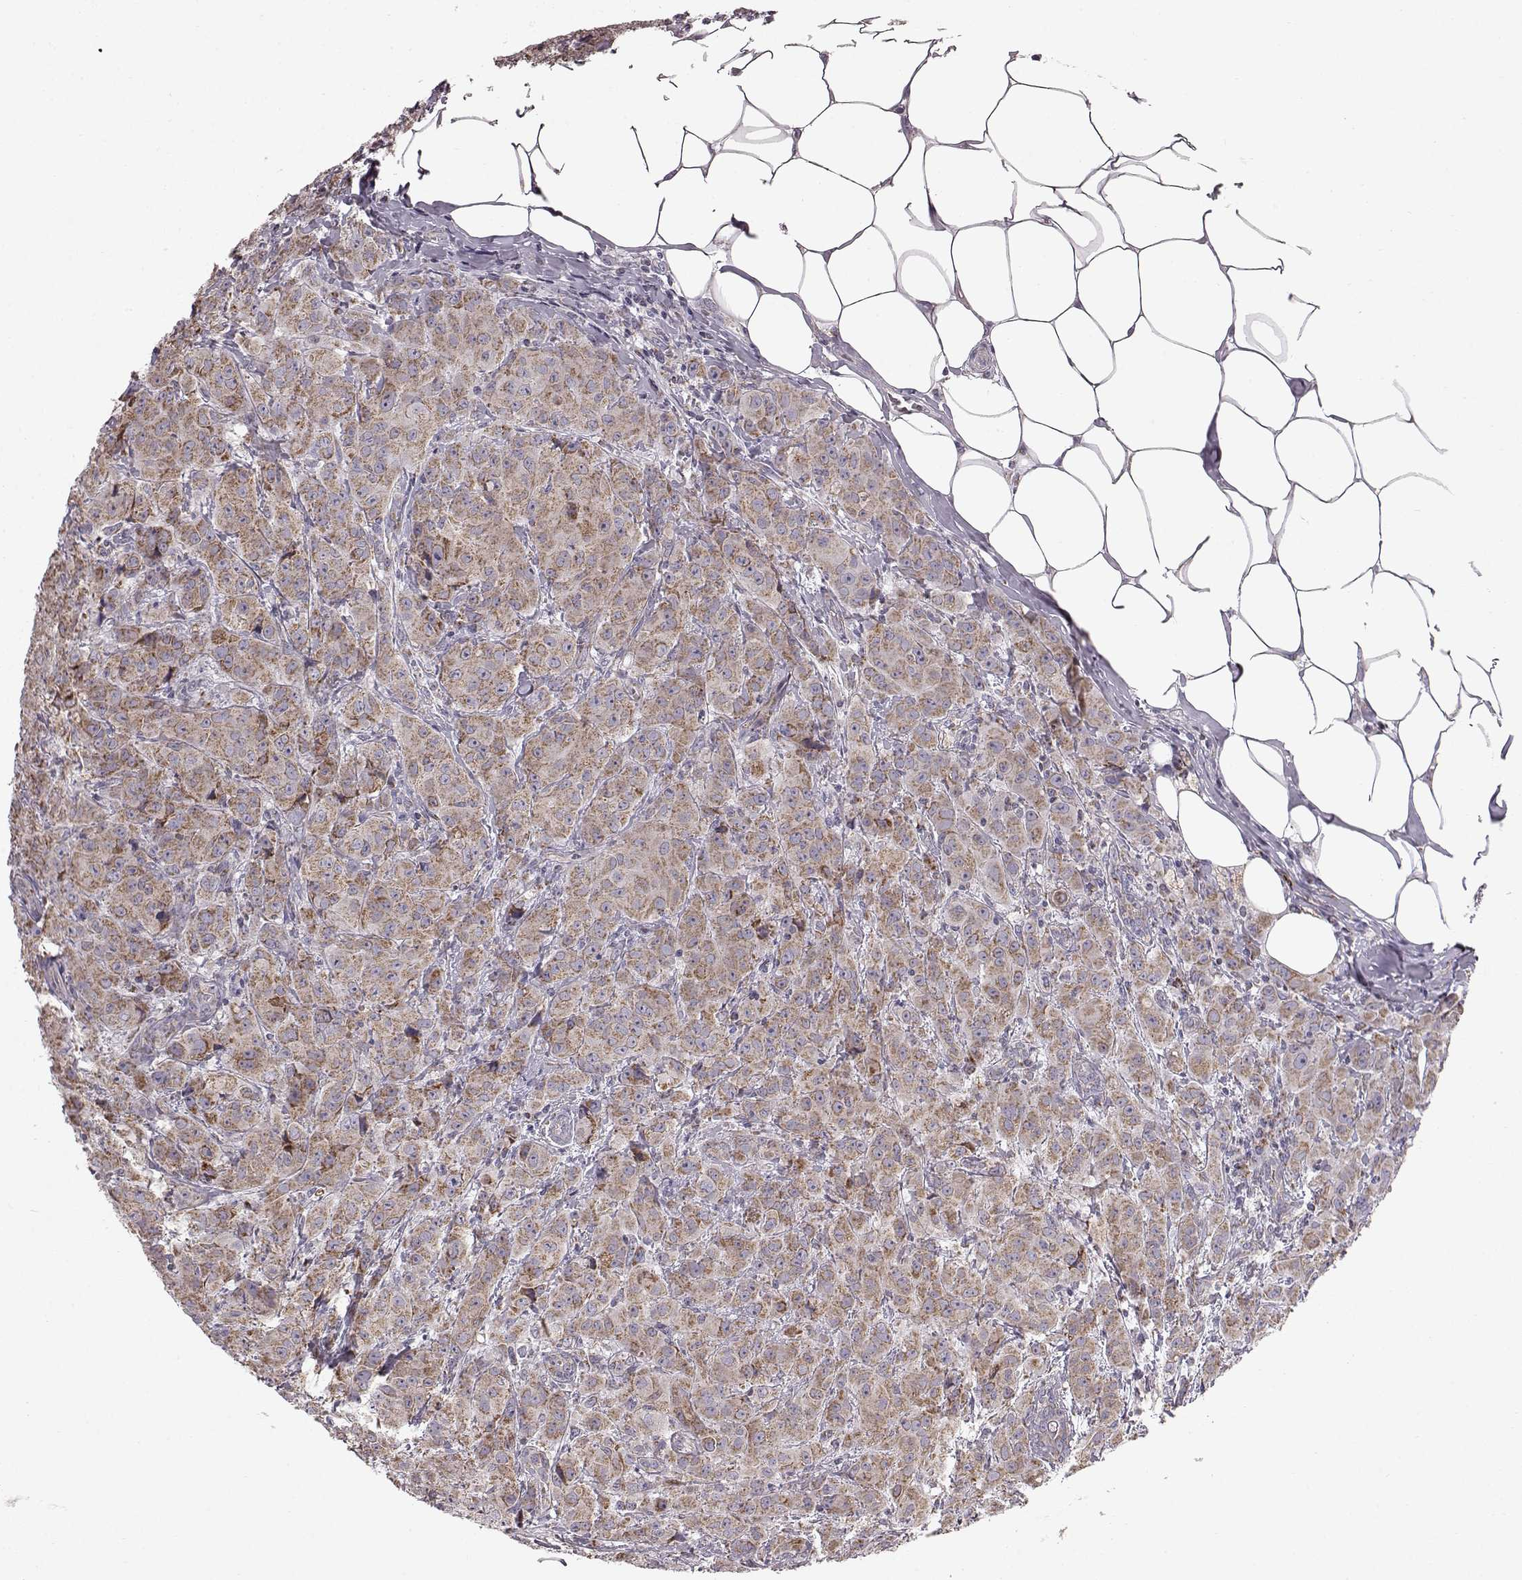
{"staining": {"intensity": "moderate", "quantity": ">75%", "location": "cytoplasmic/membranous"}, "tissue": "breast cancer", "cell_type": "Tumor cells", "image_type": "cancer", "snomed": [{"axis": "morphology", "description": "Normal tissue, NOS"}, {"axis": "morphology", "description": "Duct carcinoma"}, {"axis": "topography", "description": "Breast"}], "caption": "An immunohistochemistry photomicrograph of neoplastic tissue is shown. Protein staining in brown highlights moderate cytoplasmic/membranous positivity in breast cancer within tumor cells.", "gene": "FAM8A1", "patient": {"sex": "female", "age": 43}}